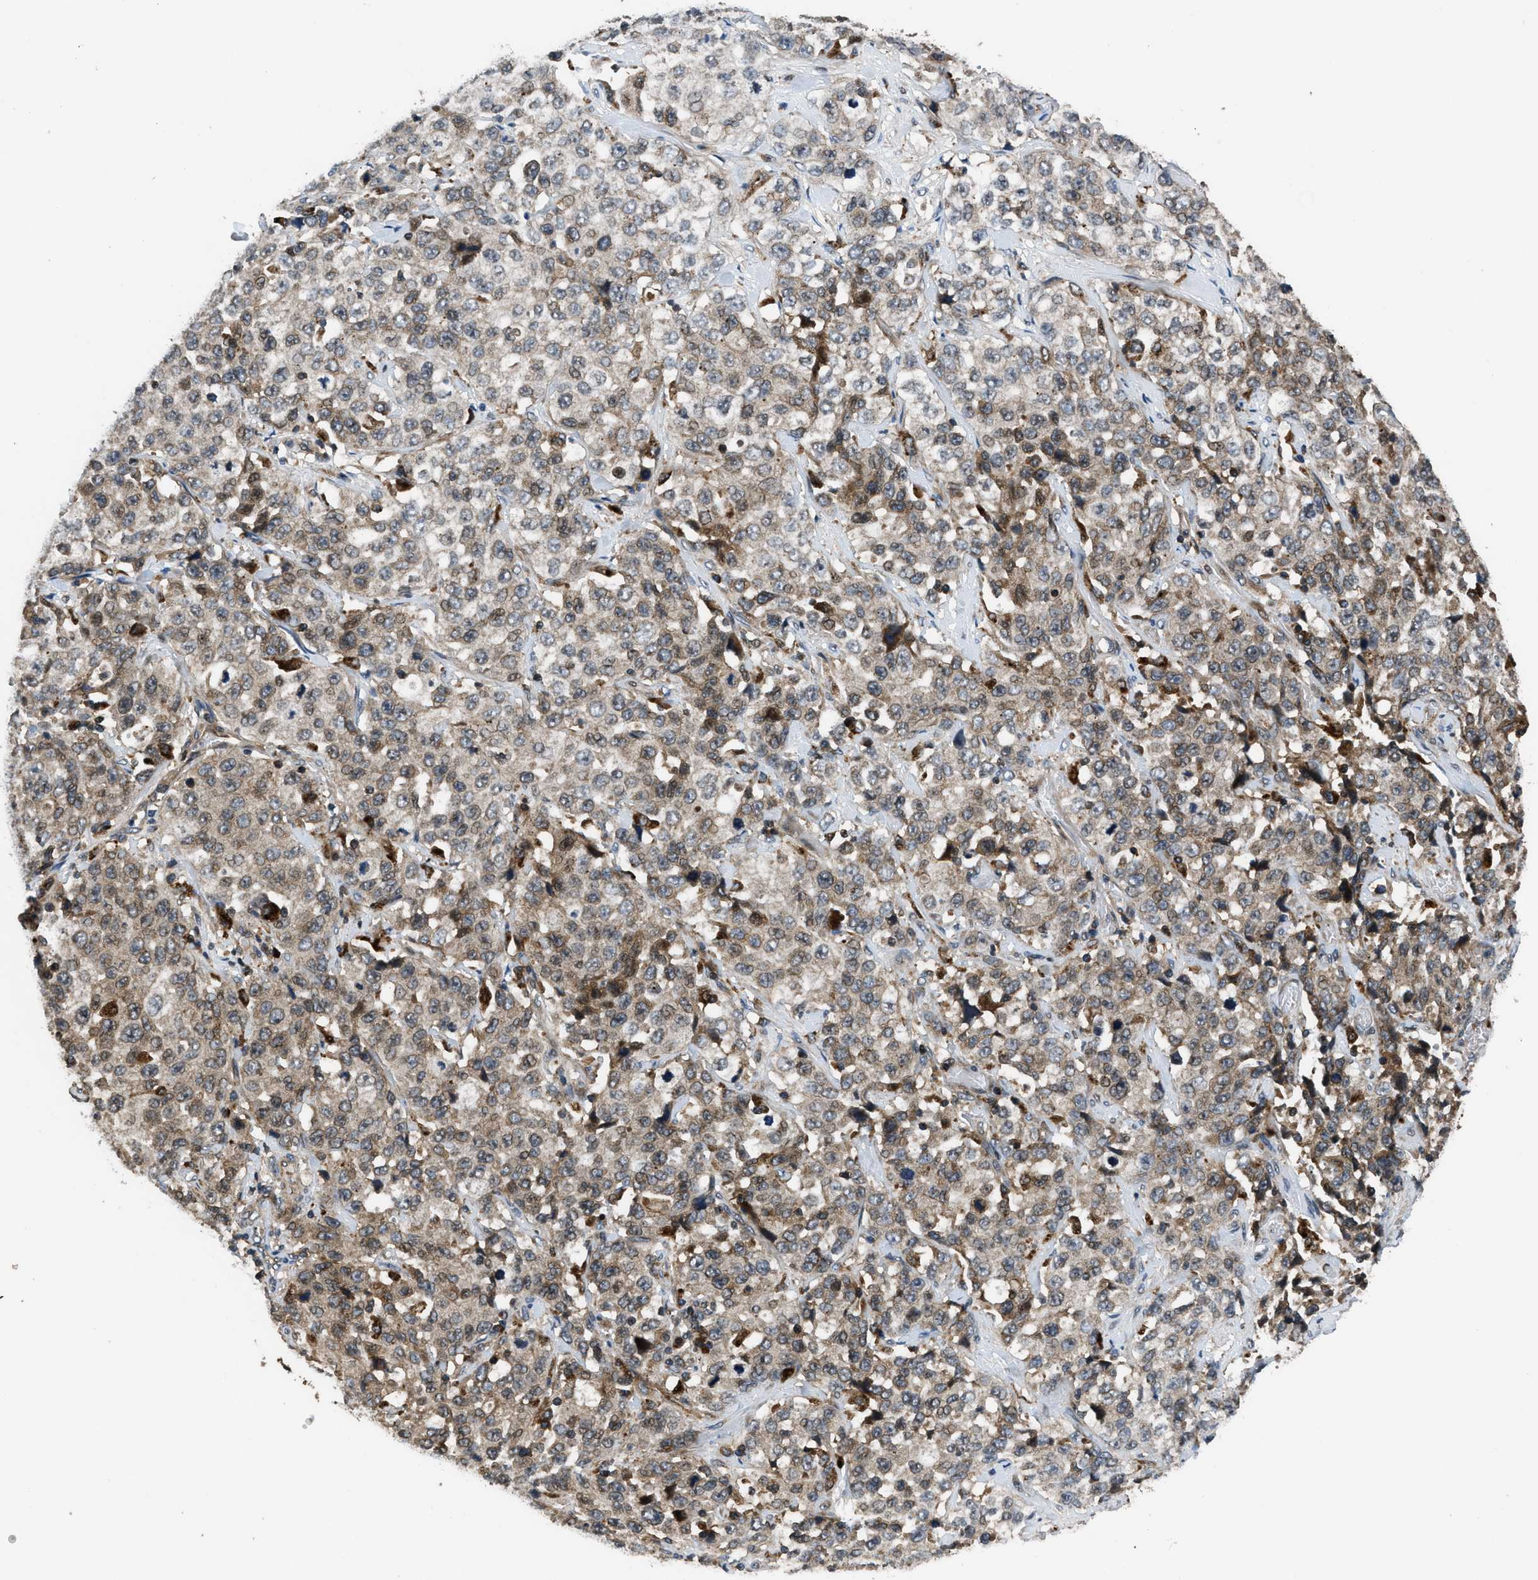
{"staining": {"intensity": "weak", "quantity": "25%-75%", "location": "cytoplasmic/membranous"}, "tissue": "stomach cancer", "cell_type": "Tumor cells", "image_type": "cancer", "snomed": [{"axis": "morphology", "description": "Normal tissue, NOS"}, {"axis": "morphology", "description": "Adenocarcinoma, NOS"}, {"axis": "topography", "description": "Stomach"}], "caption": "Human stomach cancer stained with a protein marker shows weak staining in tumor cells.", "gene": "CTBS", "patient": {"sex": "male", "age": 48}}